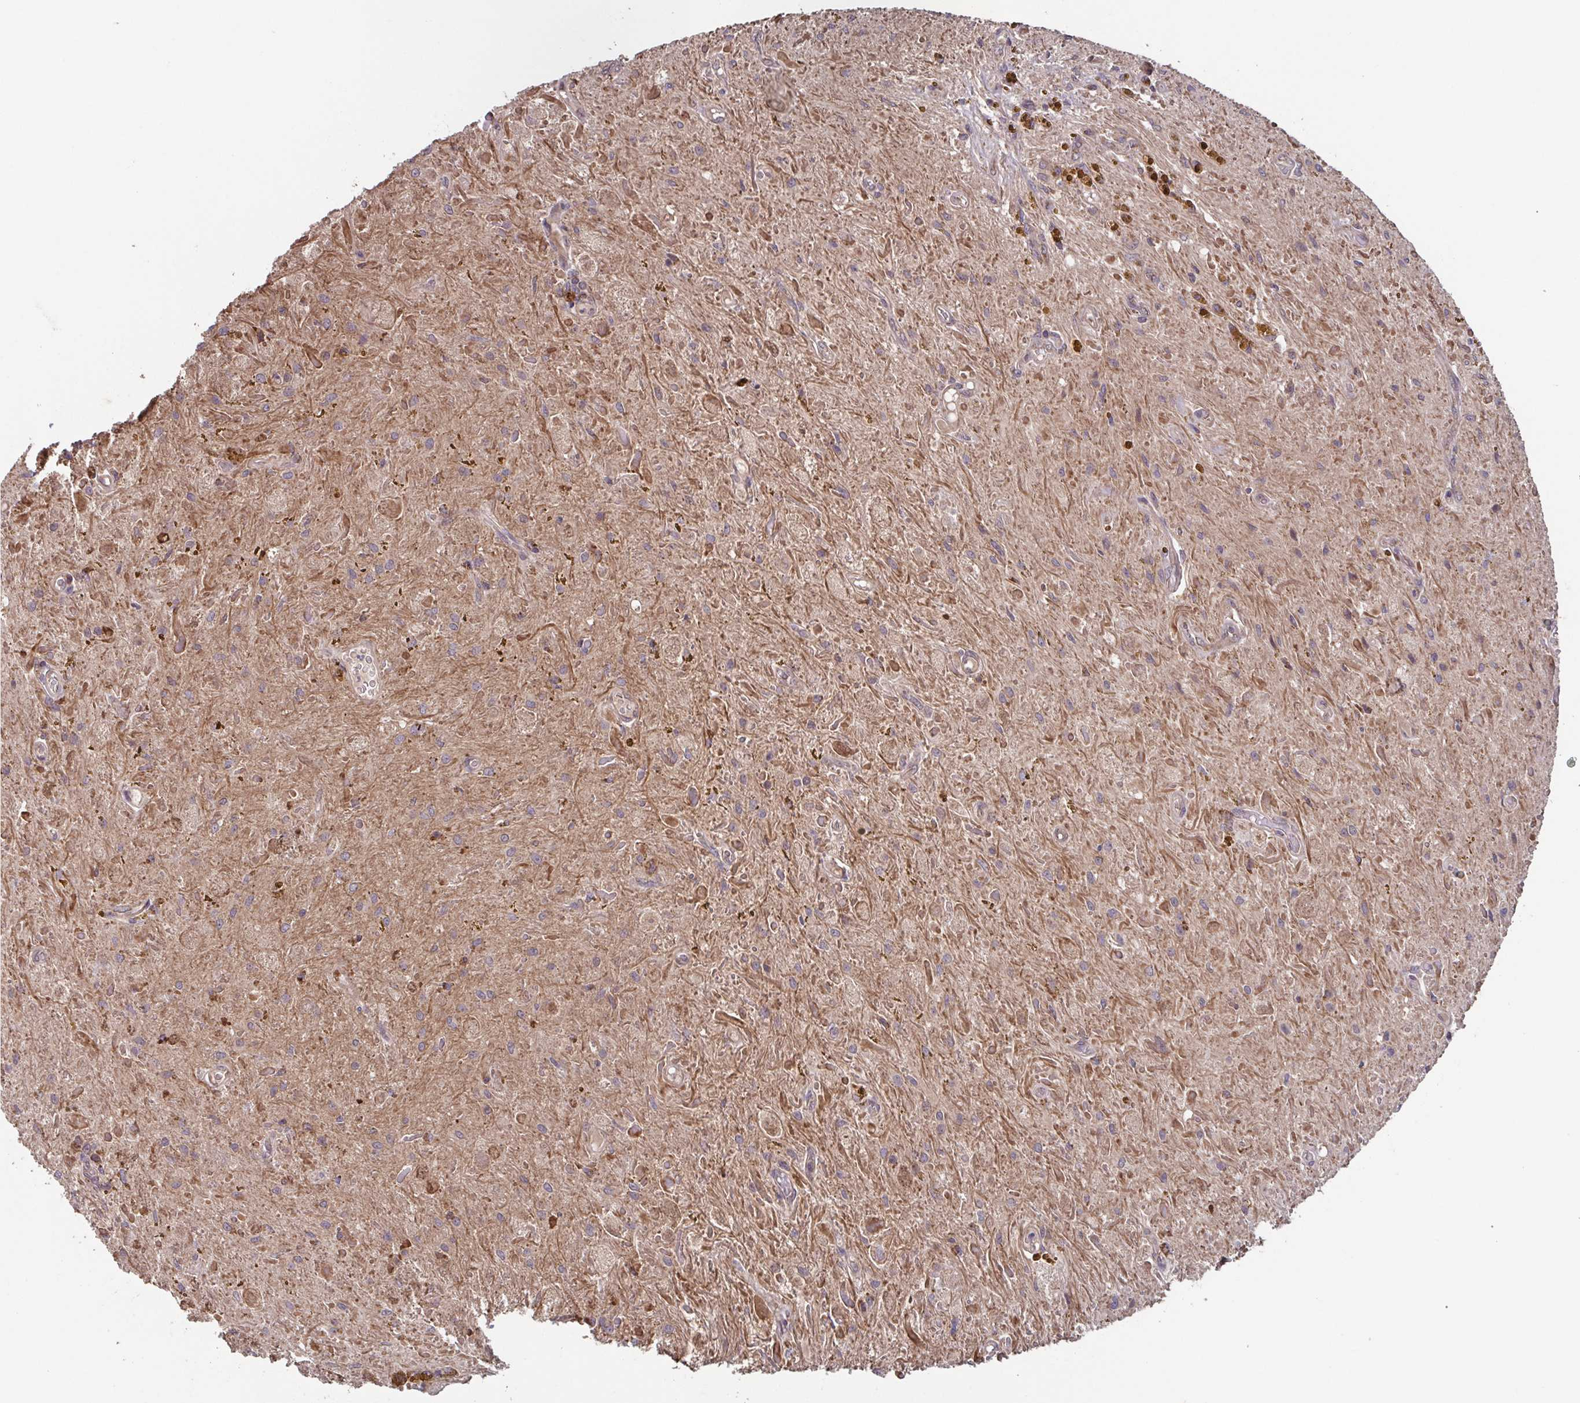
{"staining": {"intensity": "weak", "quantity": "25%-75%", "location": "cytoplasmic/membranous"}, "tissue": "glioma", "cell_type": "Tumor cells", "image_type": "cancer", "snomed": [{"axis": "morphology", "description": "Glioma, malignant, Low grade"}, {"axis": "topography", "description": "Cerebellum"}], "caption": "Immunohistochemical staining of human malignant low-grade glioma reveals low levels of weak cytoplasmic/membranous protein positivity in approximately 25%-75% of tumor cells.", "gene": "TTC19", "patient": {"sex": "female", "age": 14}}